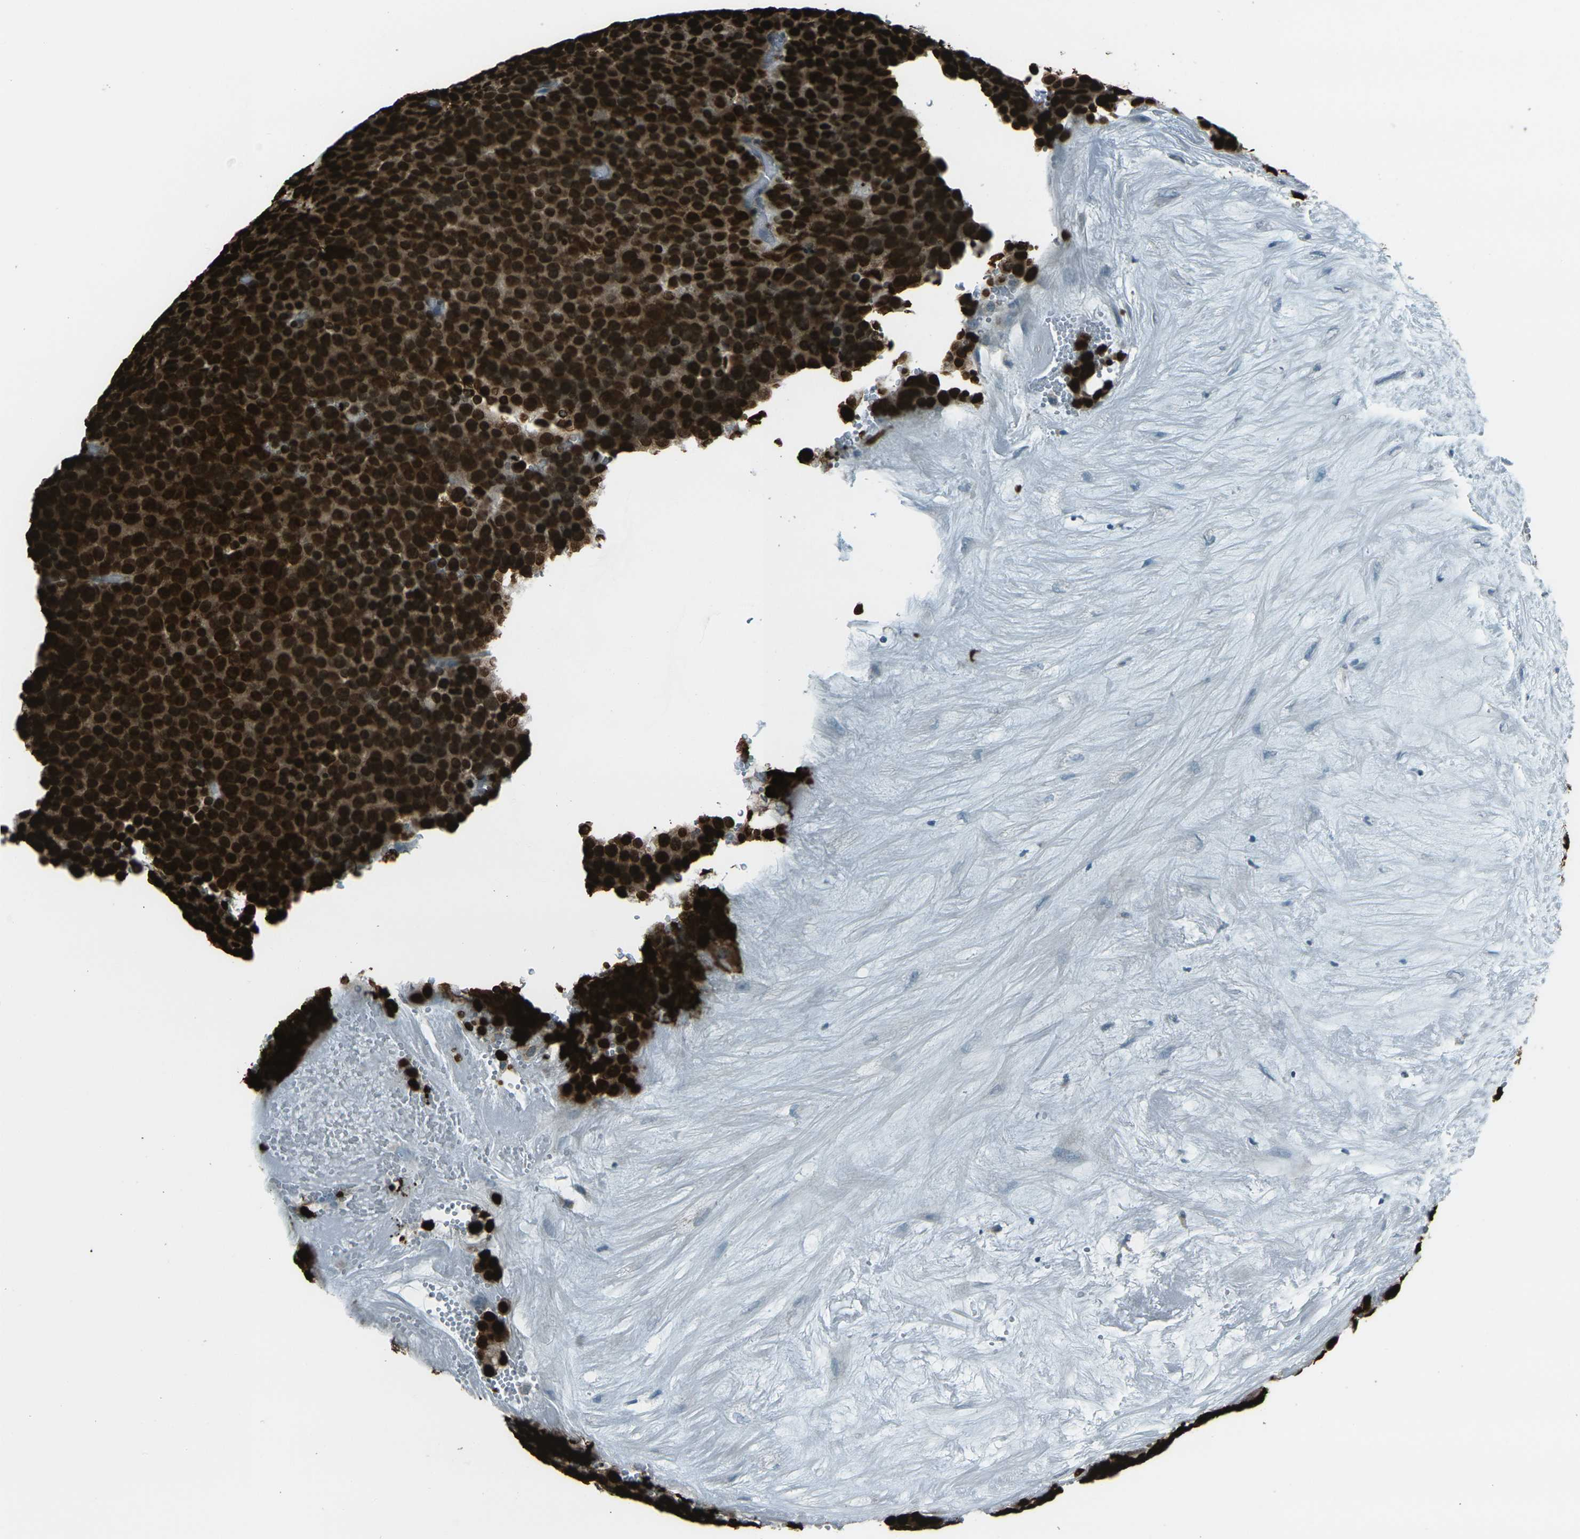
{"staining": {"intensity": "strong", "quantity": ">75%", "location": "nuclear"}, "tissue": "testis cancer", "cell_type": "Tumor cells", "image_type": "cancer", "snomed": [{"axis": "morphology", "description": "Seminoma, NOS"}, {"axis": "topography", "description": "Testis"}], "caption": "Testis cancer (seminoma) stained for a protein reveals strong nuclear positivity in tumor cells. The staining was performed using DAB to visualize the protein expression in brown, while the nuclei were stained in blue with hematoxylin (Magnification: 20x).", "gene": "H2BC1", "patient": {"sex": "male", "age": 71}}